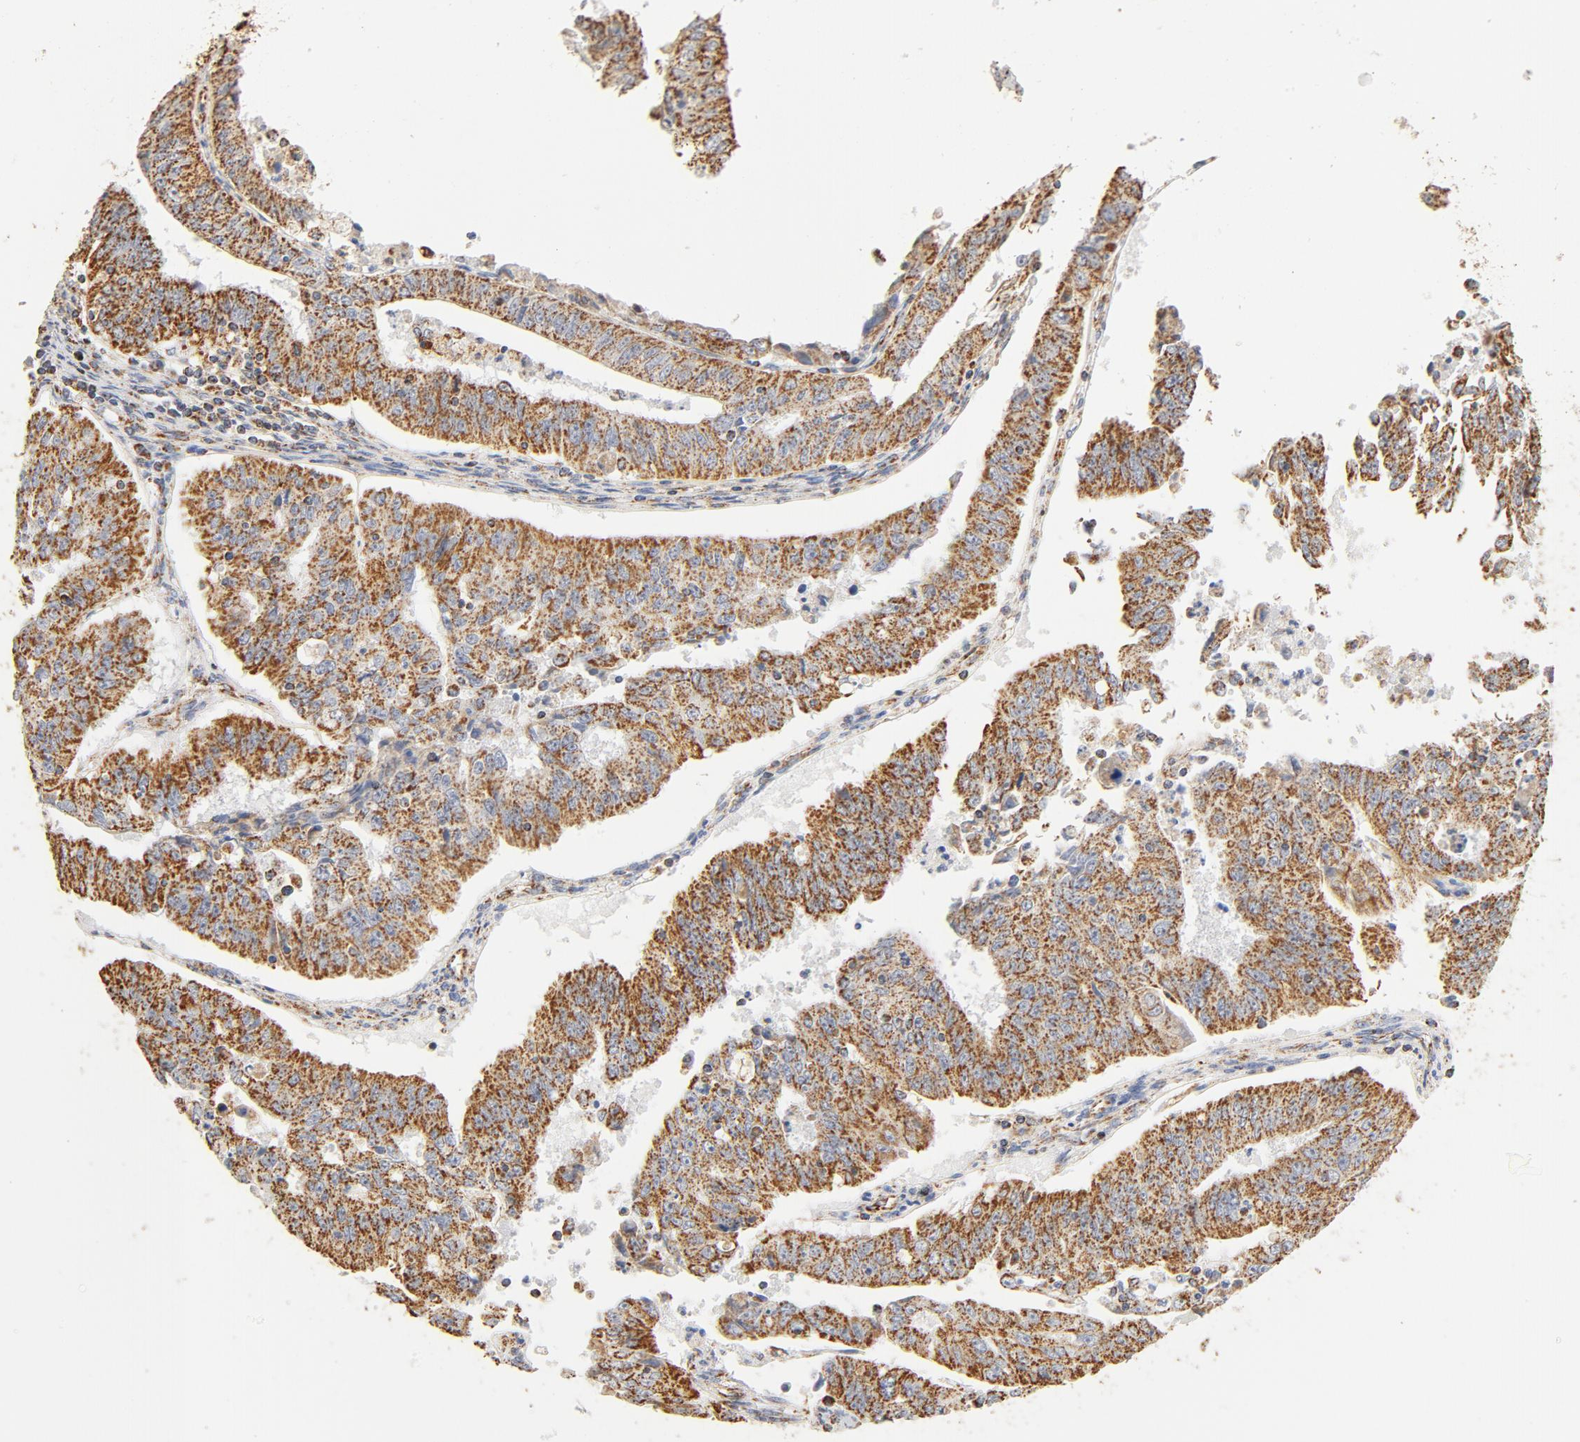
{"staining": {"intensity": "moderate", "quantity": ">75%", "location": "cytoplasmic/membranous"}, "tissue": "endometrial cancer", "cell_type": "Tumor cells", "image_type": "cancer", "snomed": [{"axis": "morphology", "description": "Adenocarcinoma, NOS"}, {"axis": "topography", "description": "Endometrium"}], "caption": "Protein expression by immunohistochemistry (IHC) exhibits moderate cytoplasmic/membranous expression in about >75% of tumor cells in adenocarcinoma (endometrial). The staining was performed using DAB, with brown indicating positive protein expression. Nuclei are stained blue with hematoxylin.", "gene": "COX4I1", "patient": {"sex": "female", "age": 42}}